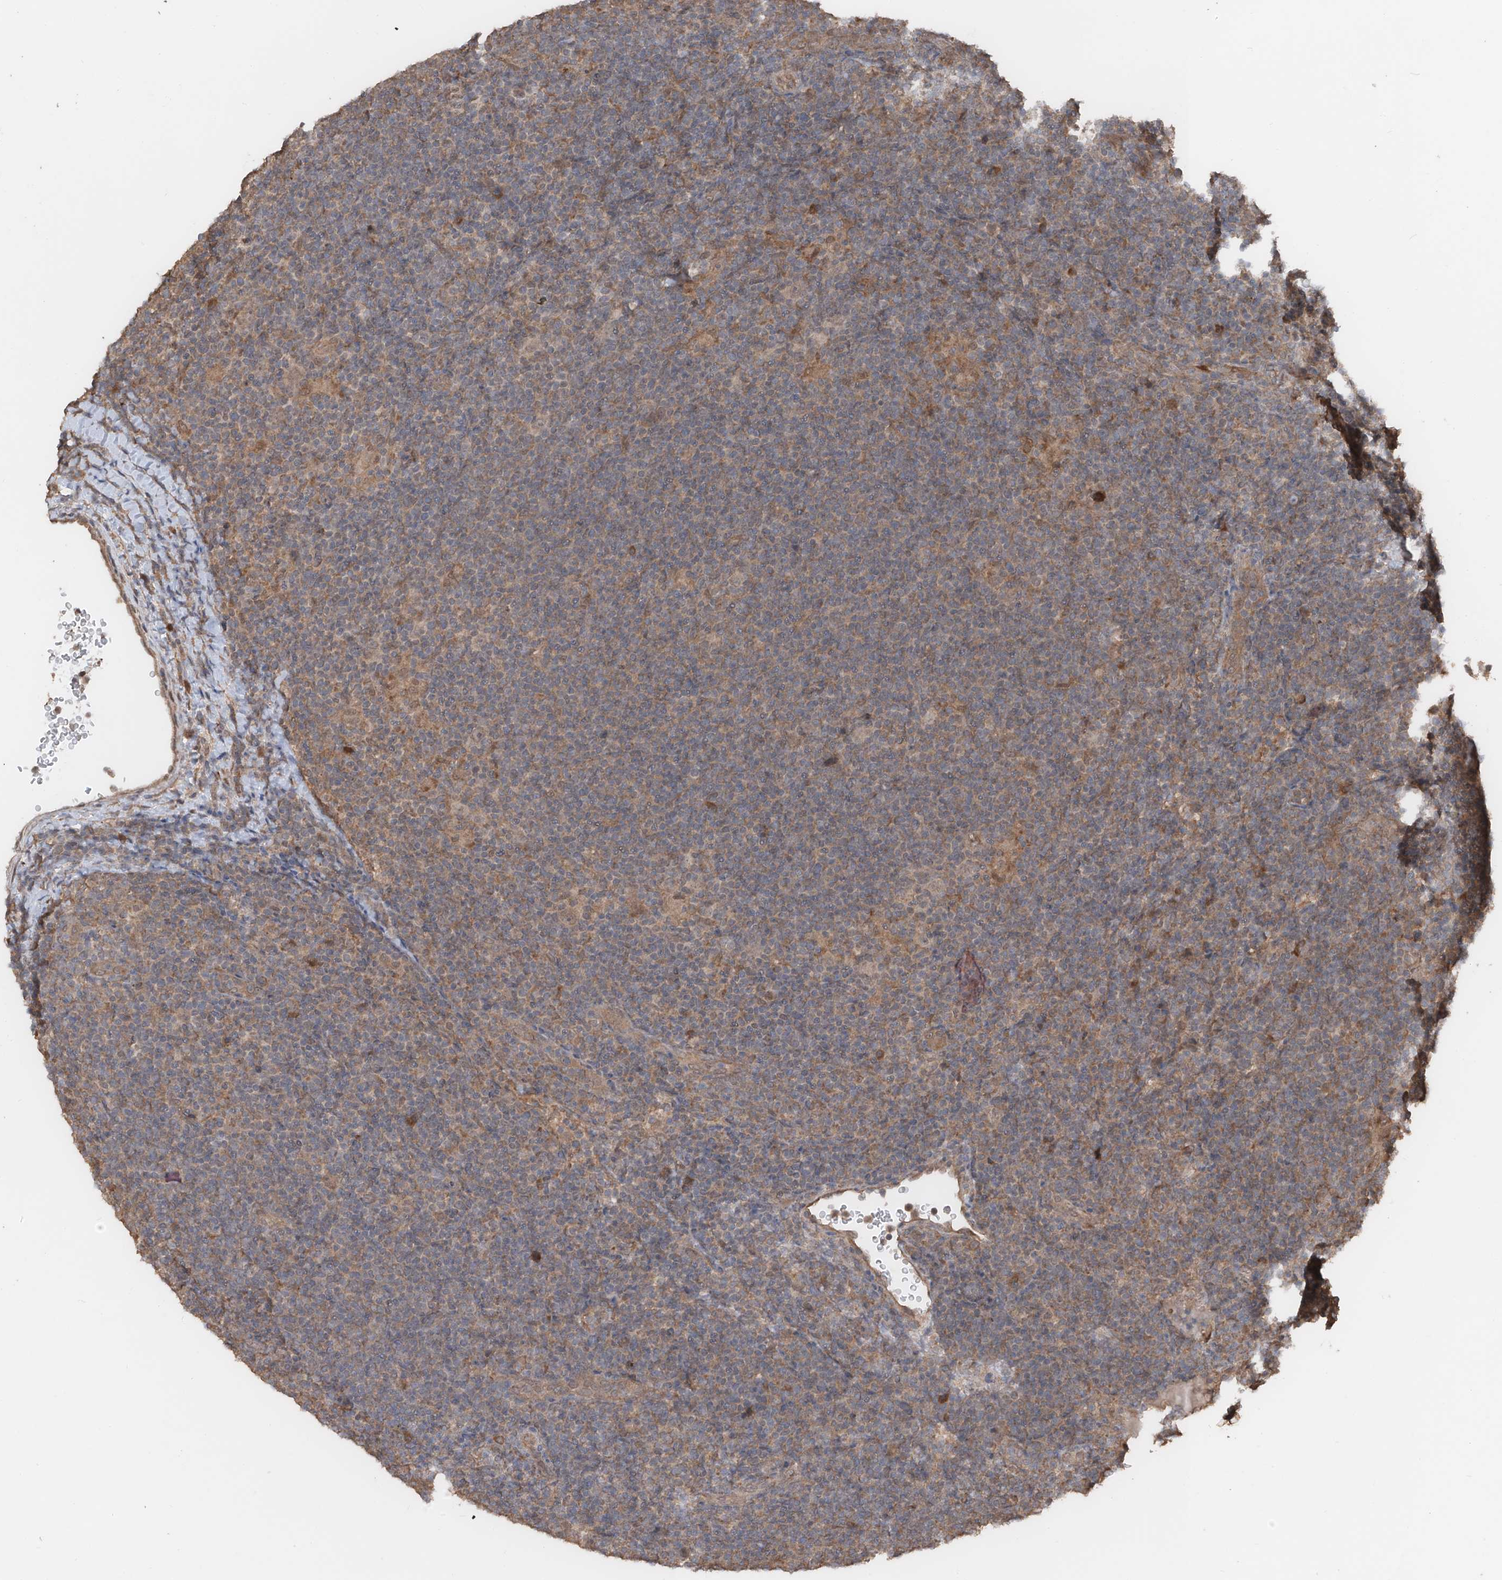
{"staining": {"intensity": "negative", "quantity": "none", "location": "none"}, "tissue": "lymphoma", "cell_type": "Tumor cells", "image_type": "cancer", "snomed": [{"axis": "morphology", "description": "Hodgkin's disease, NOS"}, {"axis": "topography", "description": "Lymph node"}], "caption": "The immunohistochemistry (IHC) image has no significant expression in tumor cells of lymphoma tissue. The staining was performed using DAB to visualize the protein expression in brown, while the nuclei were stained in blue with hematoxylin (Magnification: 20x).", "gene": "FAM135A", "patient": {"sex": "female", "age": 57}}